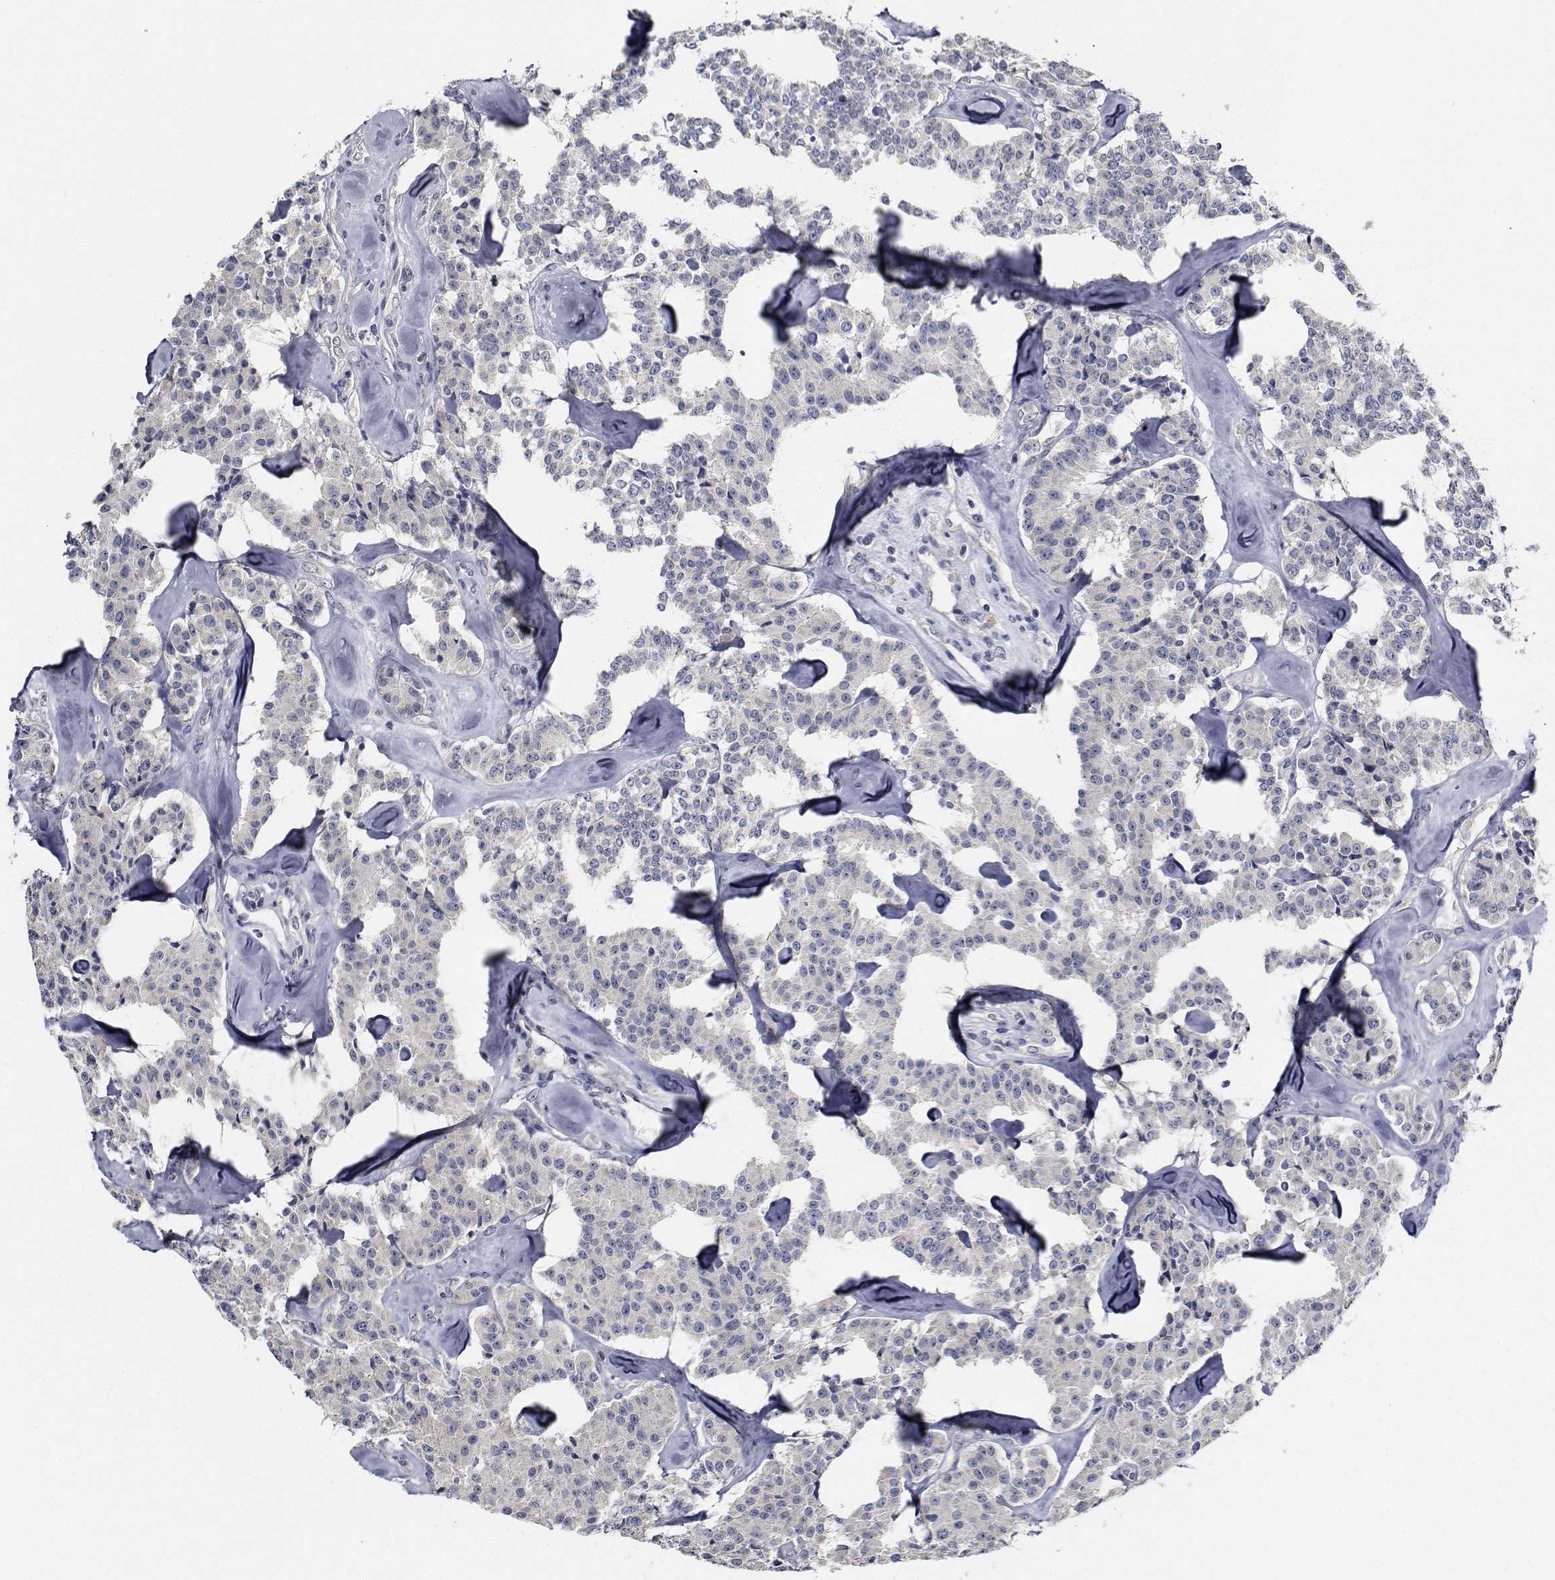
{"staining": {"intensity": "negative", "quantity": "none", "location": "none"}, "tissue": "carcinoid", "cell_type": "Tumor cells", "image_type": "cancer", "snomed": [{"axis": "morphology", "description": "Carcinoid, malignant, NOS"}, {"axis": "topography", "description": "Pancreas"}], "caption": "DAB (3,3'-diaminobenzidine) immunohistochemical staining of carcinoid (malignant) demonstrates no significant positivity in tumor cells.", "gene": "NVL", "patient": {"sex": "male", "age": 41}}